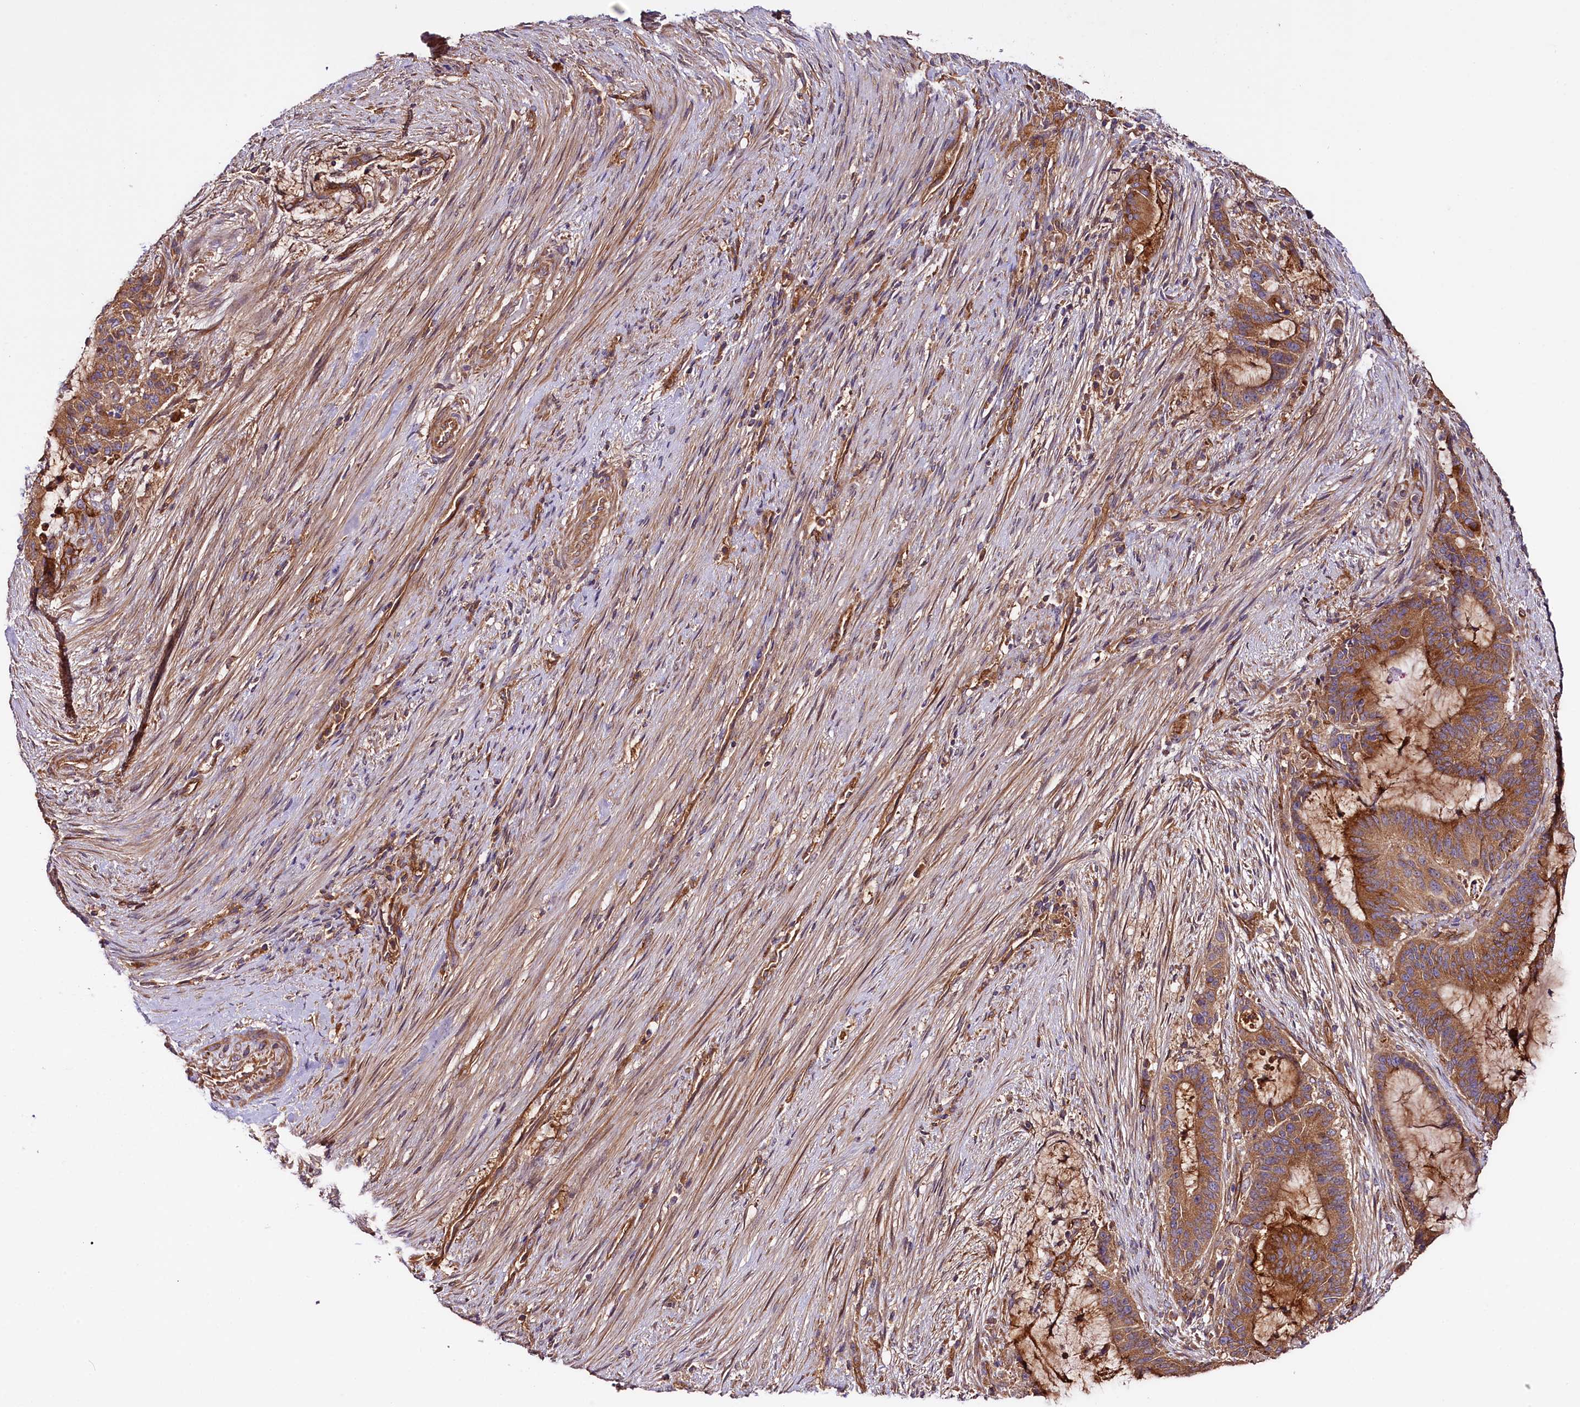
{"staining": {"intensity": "moderate", "quantity": ">75%", "location": "cytoplasmic/membranous"}, "tissue": "liver cancer", "cell_type": "Tumor cells", "image_type": "cancer", "snomed": [{"axis": "morphology", "description": "Normal tissue, NOS"}, {"axis": "morphology", "description": "Cholangiocarcinoma"}, {"axis": "topography", "description": "Liver"}, {"axis": "topography", "description": "Peripheral nerve tissue"}], "caption": "A brown stain highlights moderate cytoplasmic/membranous staining of a protein in liver cancer (cholangiocarcinoma) tumor cells.", "gene": "CEP295", "patient": {"sex": "female", "age": 73}}